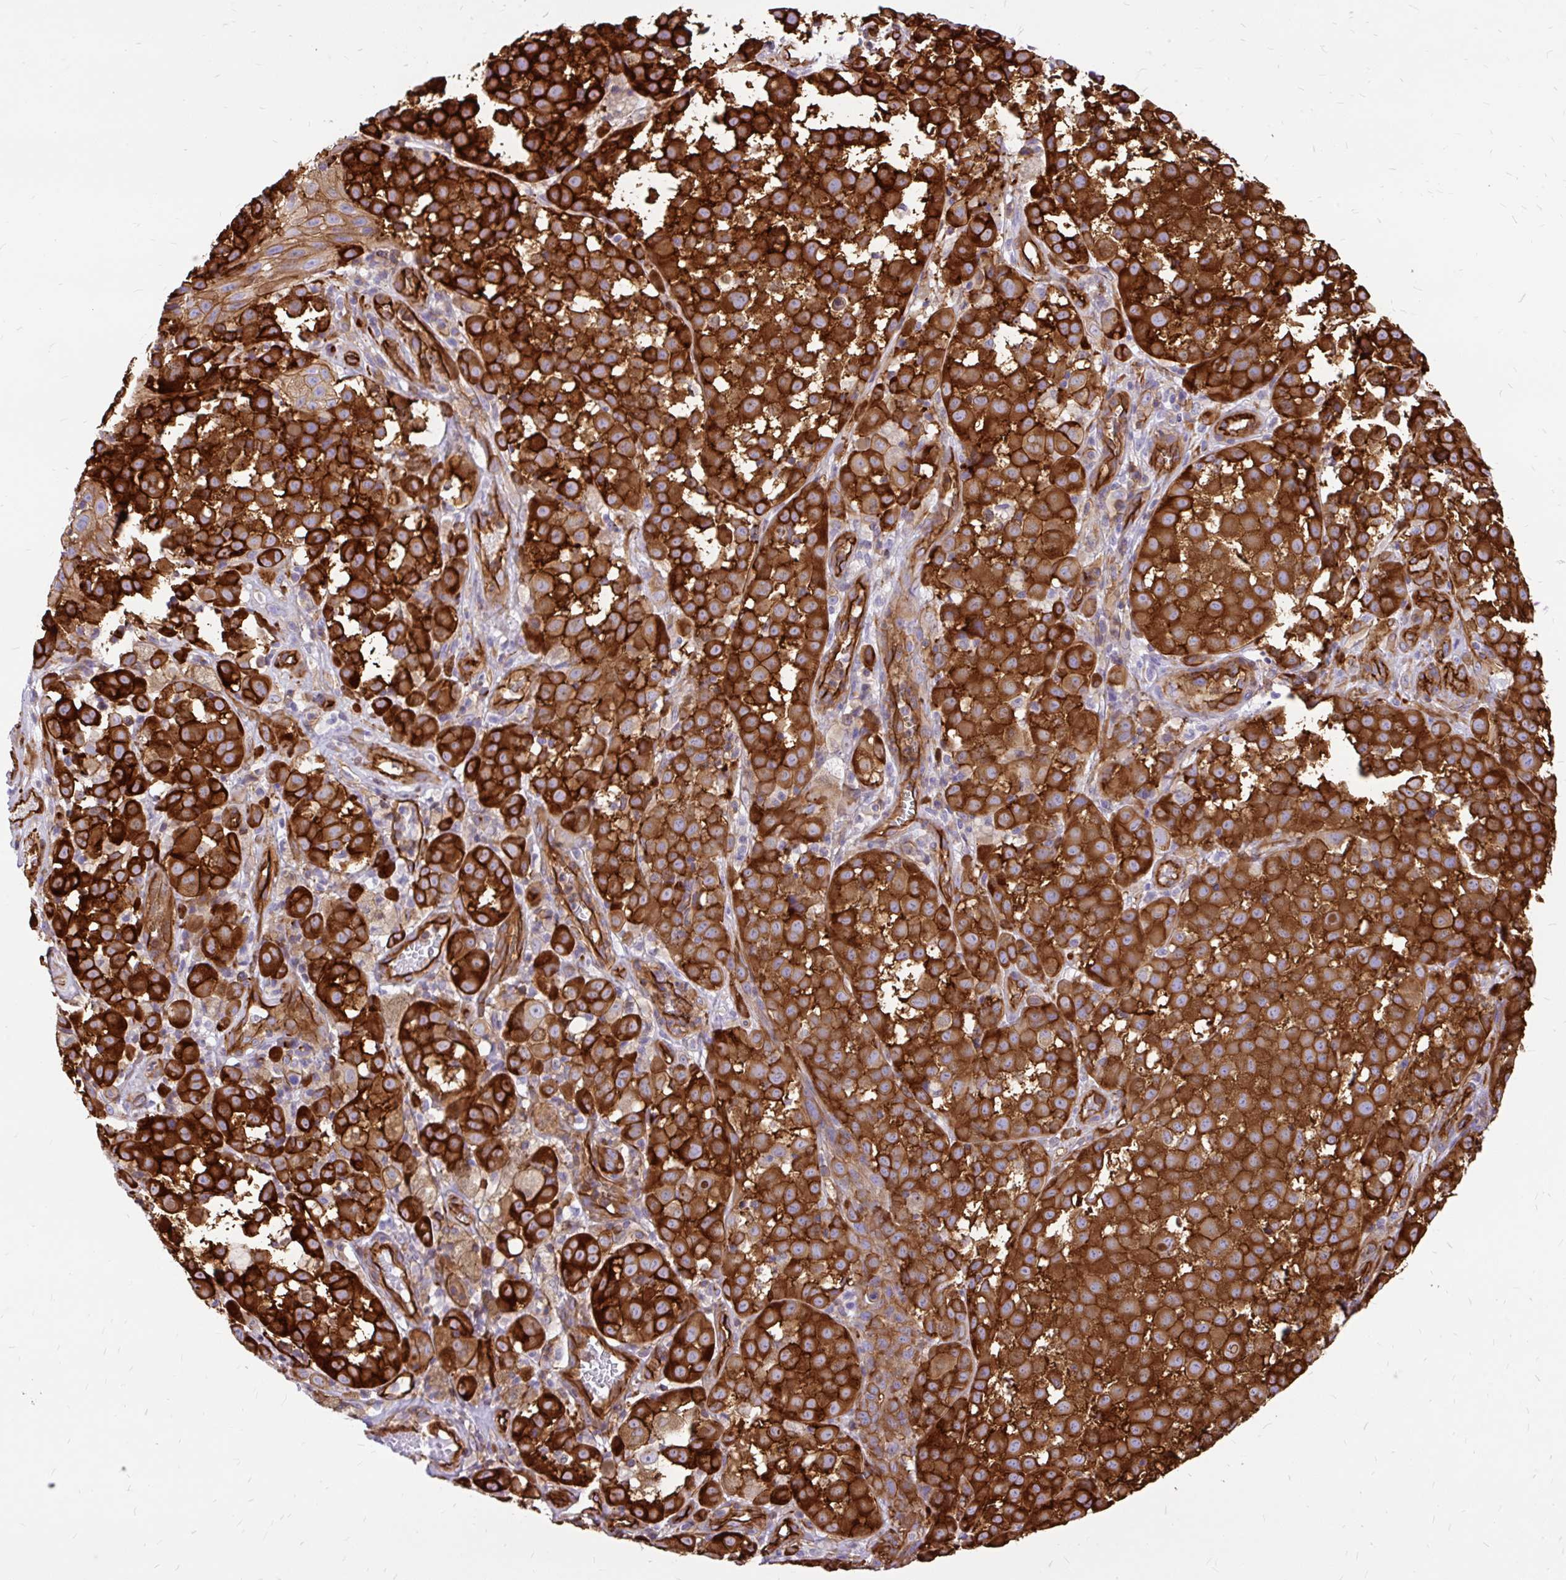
{"staining": {"intensity": "strong", "quantity": ">75%", "location": "cytoplasmic/membranous"}, "tissue": "melanoma", "cell_type": "Tumor cells", "image_type": "cancer", "snomed": [{"axis": "morphology", "description": "Malignant melanoma, NOS"}, {"axis": "topography", "description": "Skin"}], "caption": "The image exhibits immunohistochemical staining of malignant melanoma. There is strong cytoplasmic/membranous expression is identified in approximately >75% of tumor cells.", "gene": "MAP1LC3B", "patient": {"sex": "male", "age": 64}}